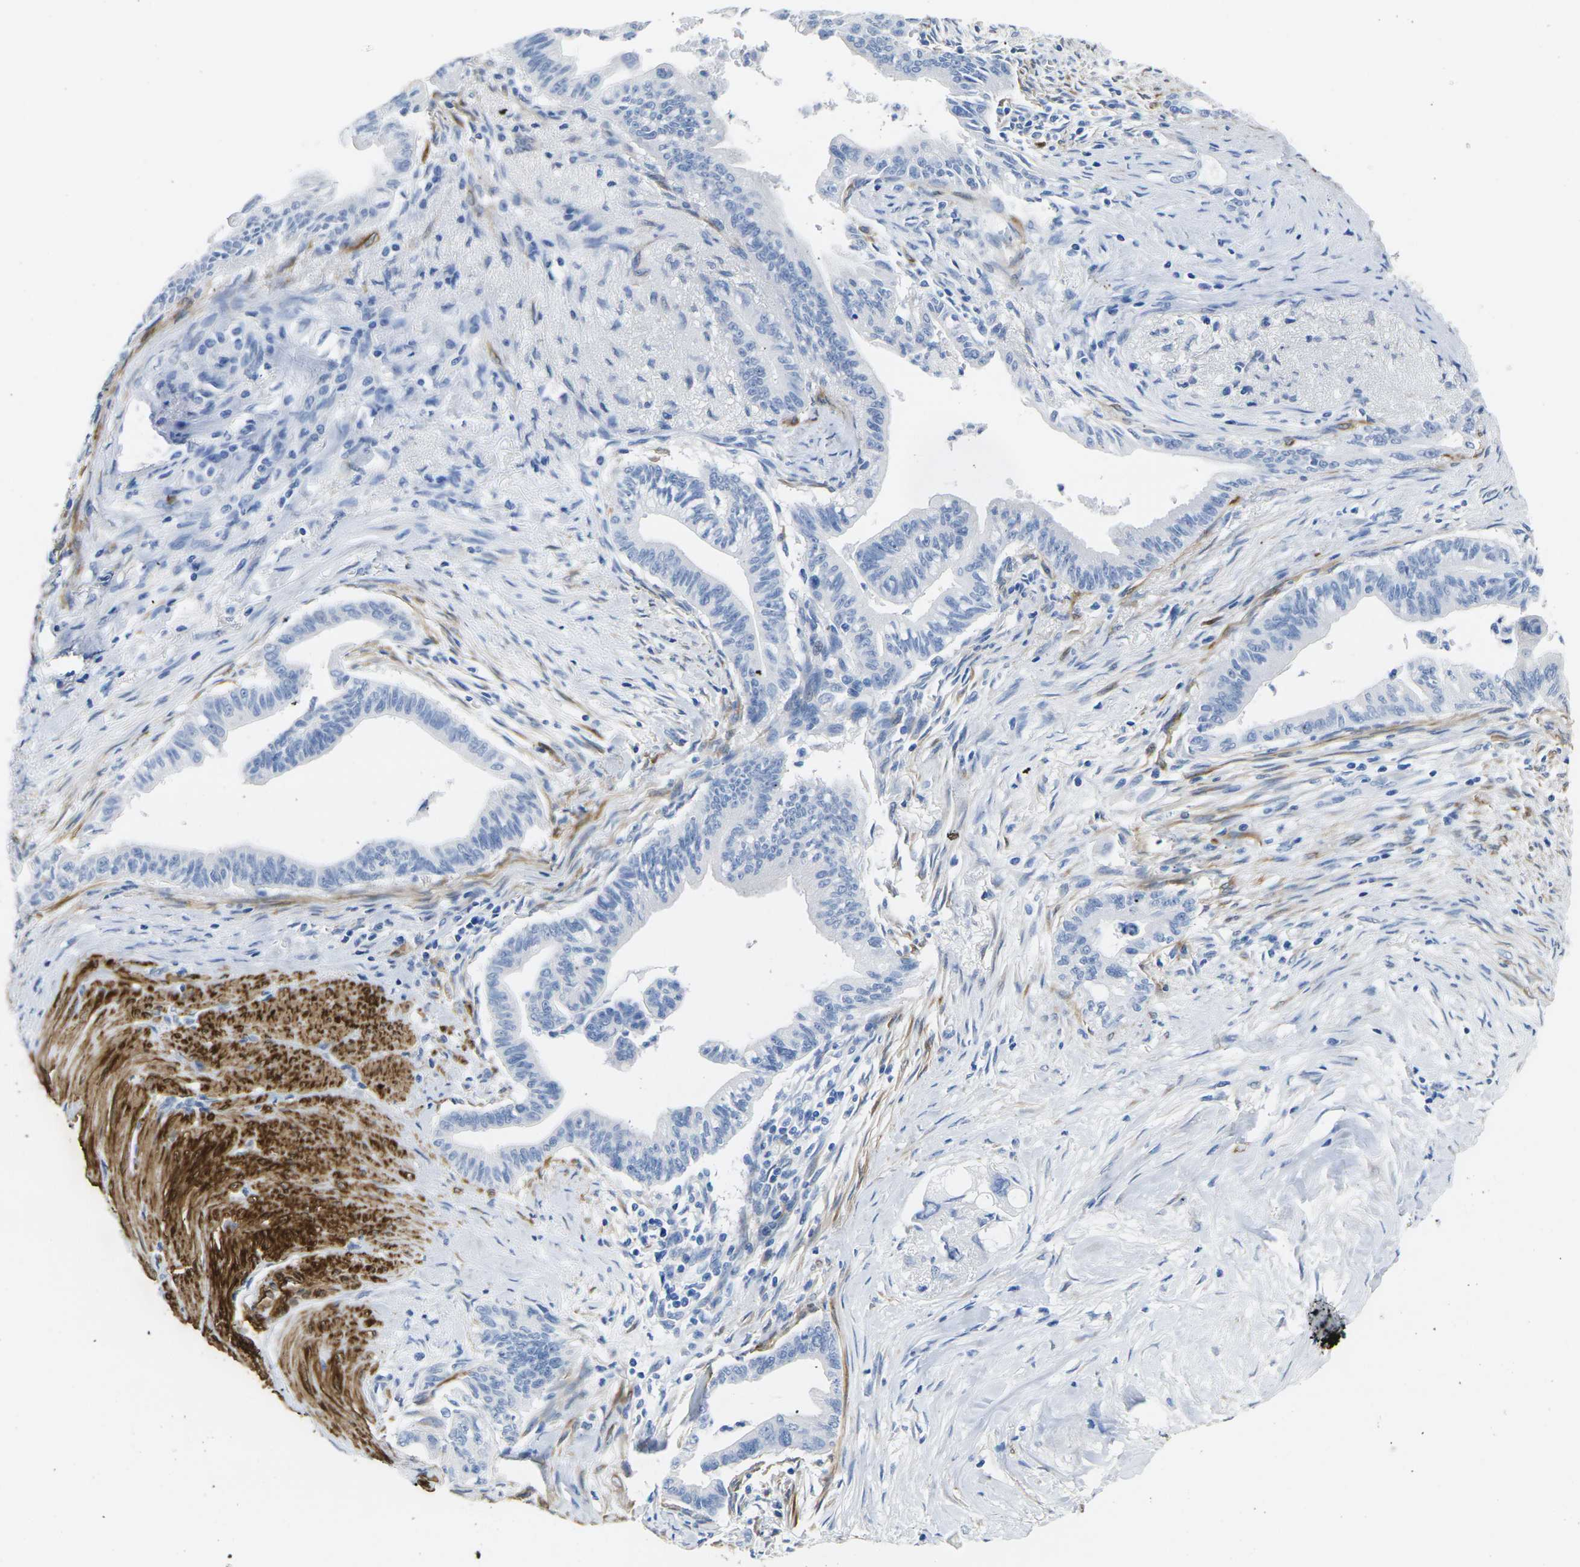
{"staining": {"intensity": "negative", "quantity": "none", "location": "none"}, "tissue": "pancreatic cancer", "cell_type": "Tumor cells", "image_type": "cancer", "snomed": [{"axis": "morphology", "description": "Adenocarcinoma, NOS"}, {"axis": "topography", "description": "Pancreas"}], "caption": "Human pancreatic cancer (adenocarcinoma) stained for a protein using immunohistochemistry (IHC) reveals no expression in tumor cells.", "gene": "CNN1", "patient": {"sex": "male", "age": 70}}